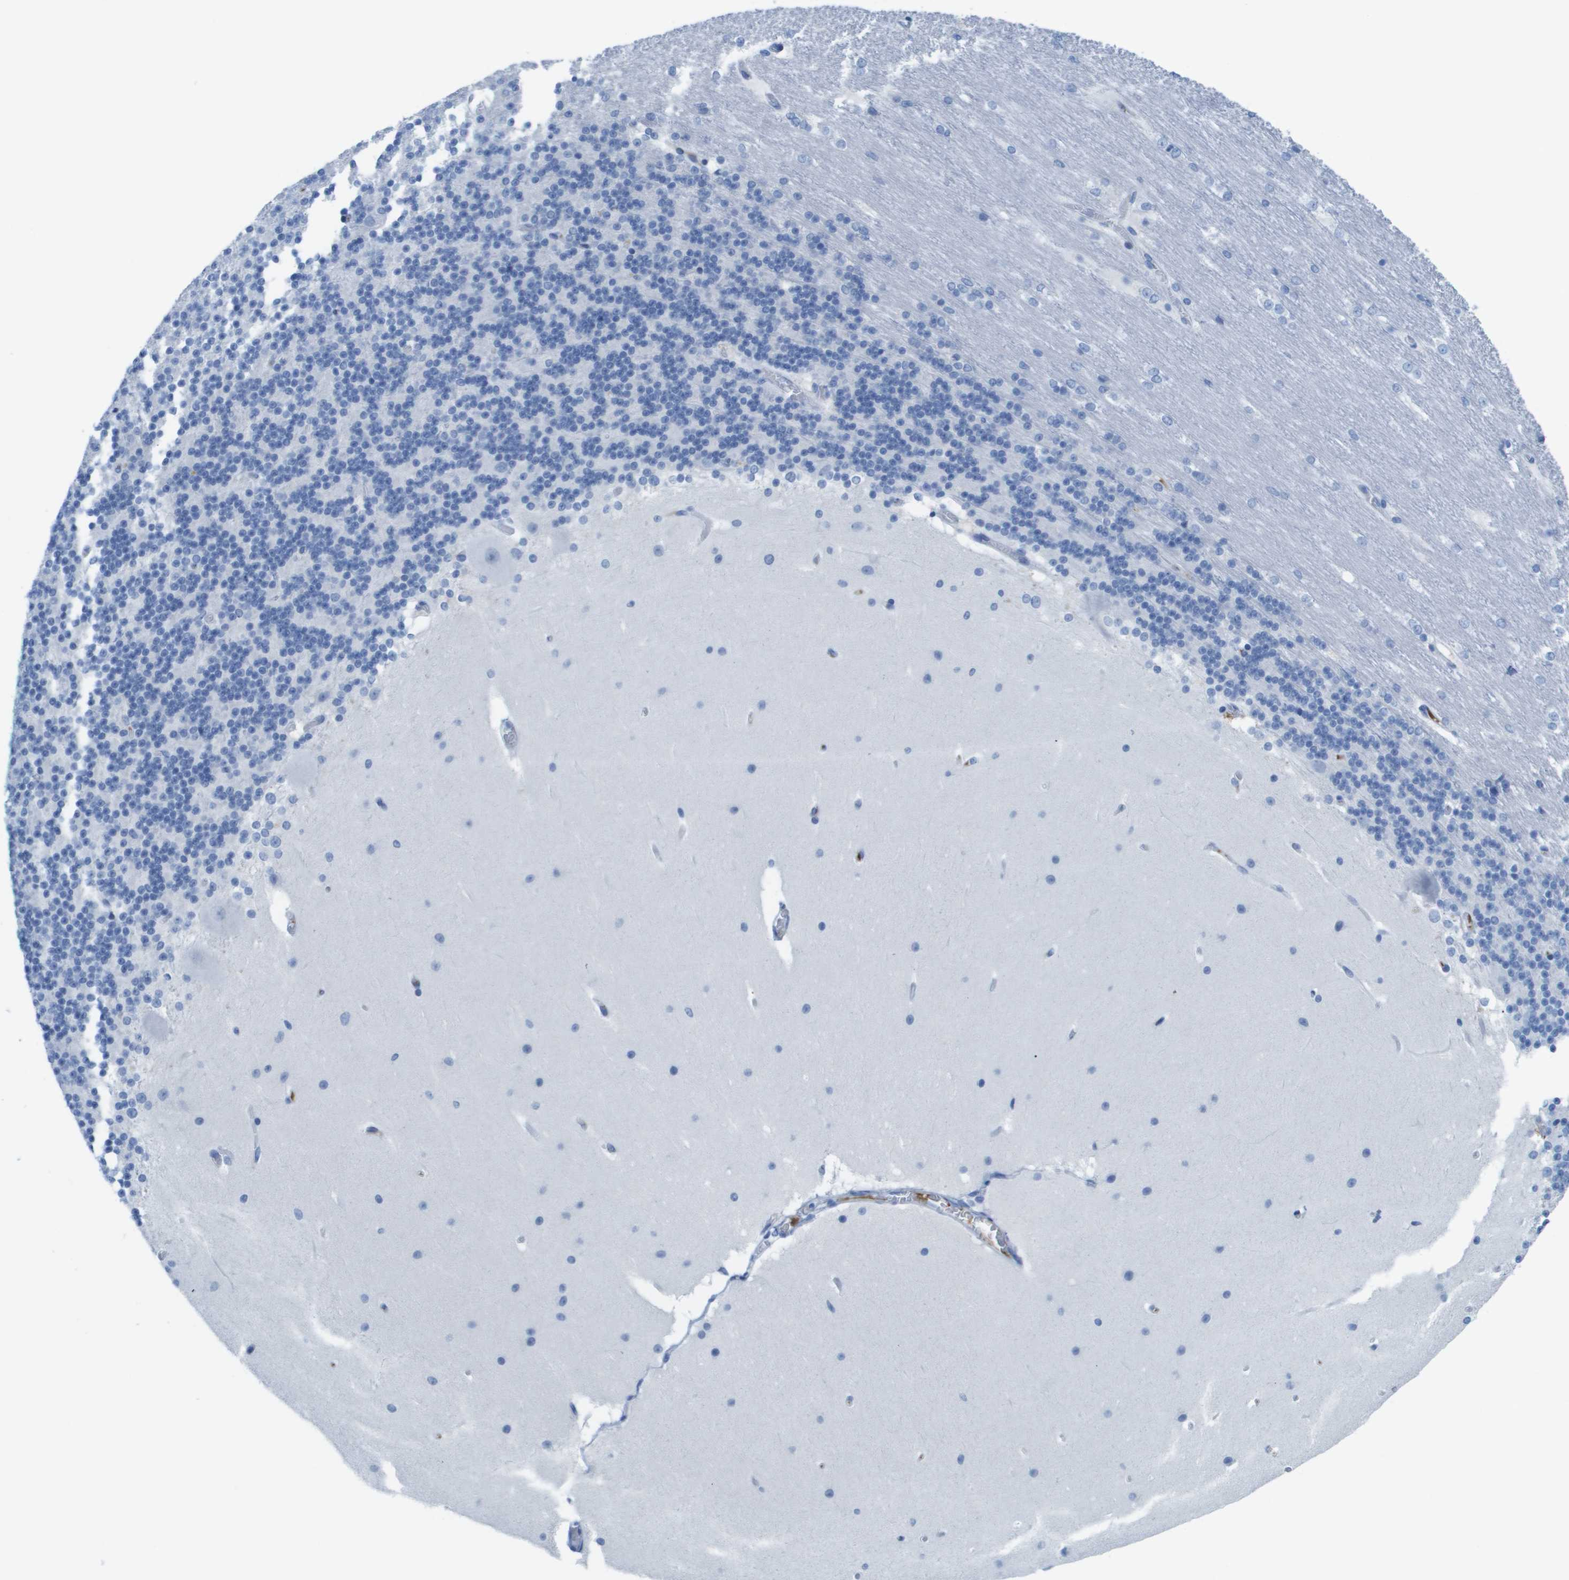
{"staining": {"intensity": "negative", "quantity": "none", "location": "none"}, "tissue": "cerebellum", "cell_type": "Cells in granular layer", "image_type": "normal", "snomed": [{"axis": "morphology", "description": "Normal tissue, NOS"}, {"axis": "topography", "description": "Cerebellum"}], "caption": "This is an immunohistochemistry photomicrograph of benign cerebellum. There is no positivity in cells in granular layer.", "gene": "GPR18", "patient": {"sex": "female", "age": 19}}